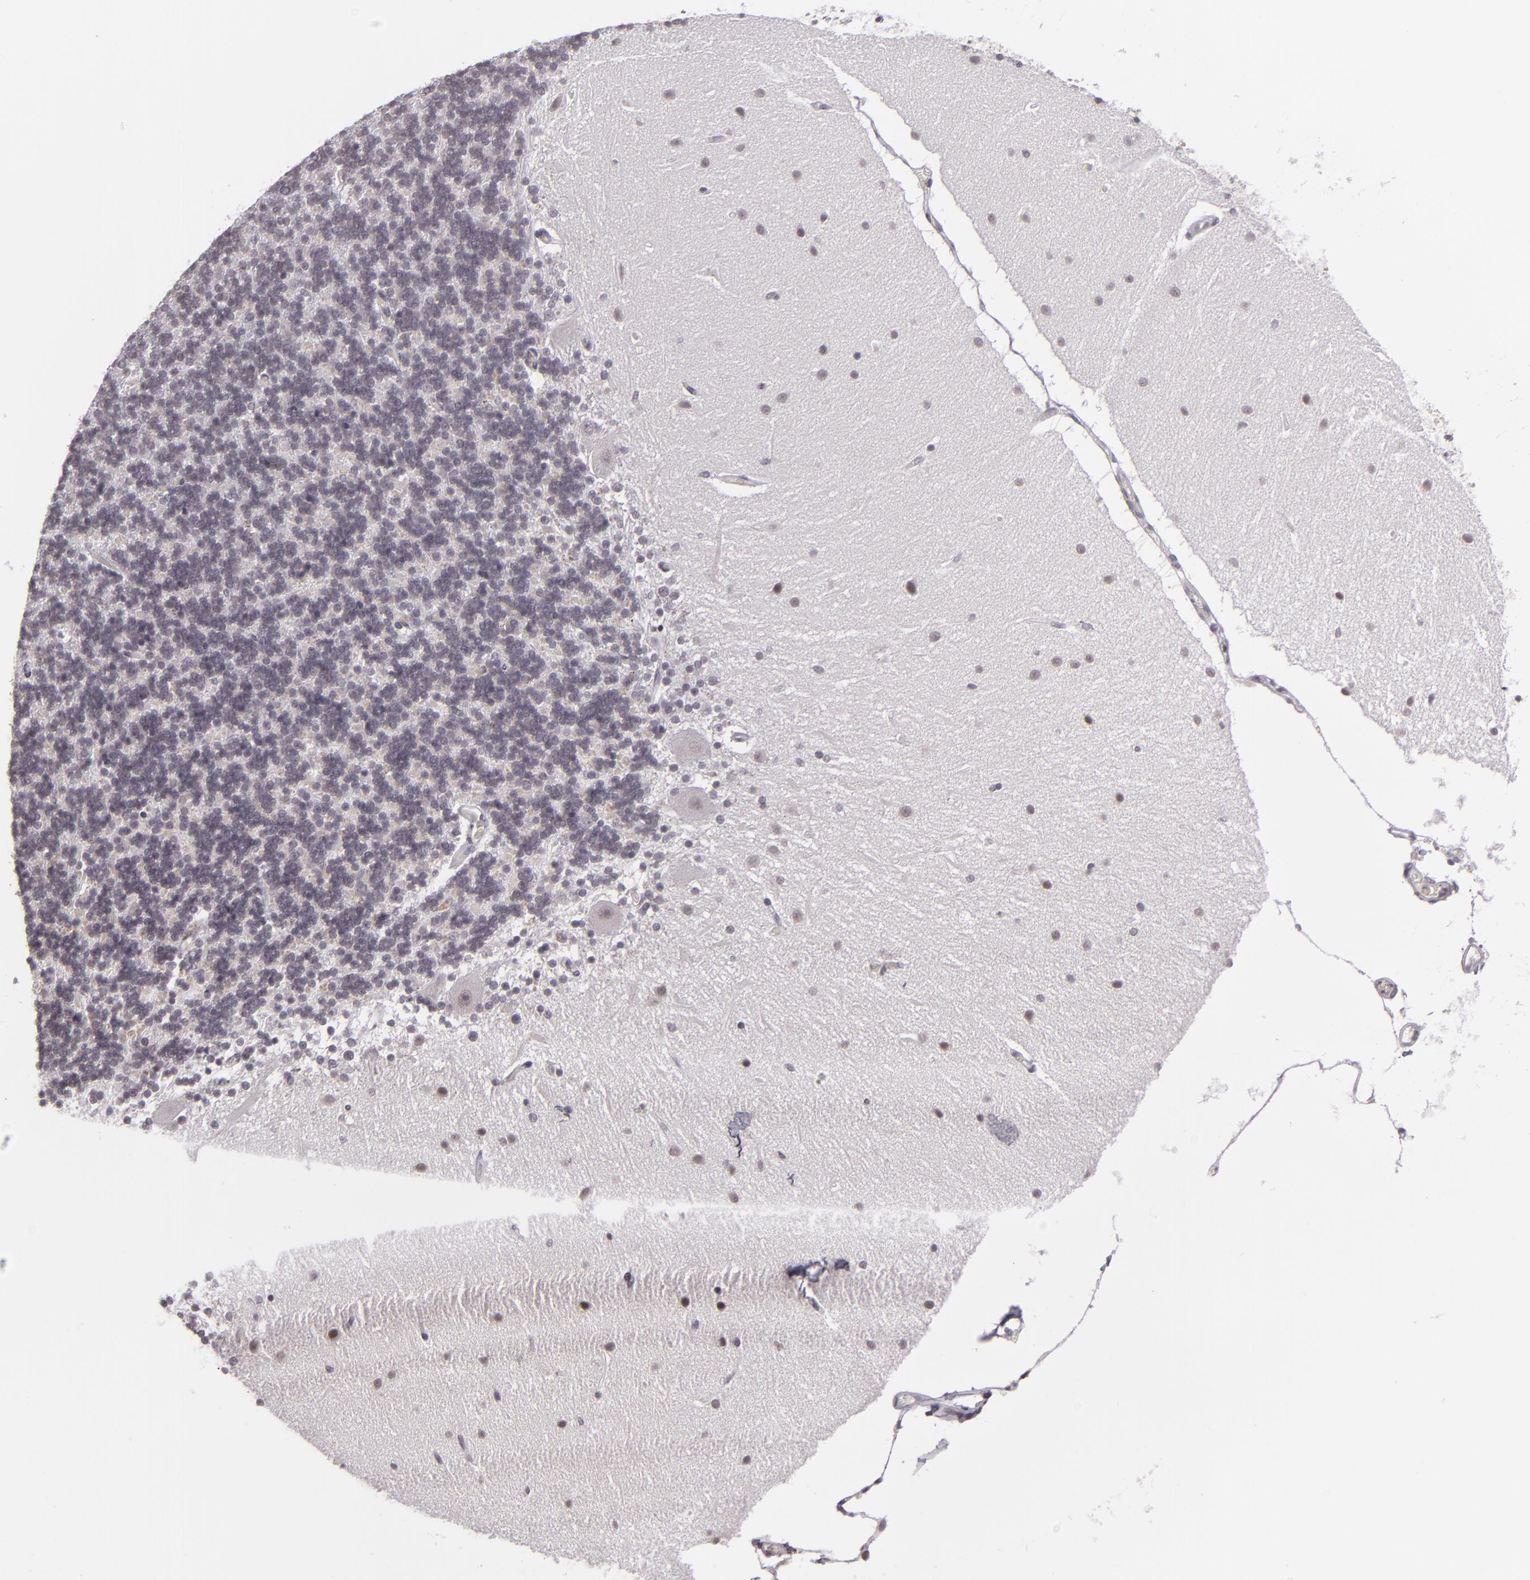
{"staining": {"intensity": "negative", "quantity": "none", "location": "none"}, "tissue": "cerebellum", "cell_type": "Cells in granular layer", "image_type": "normal", "snomed": [{"axis": "morphology", "description": "Normal tissue, NOS"}, {"axis": "topography", "description": "Cerebellum"}], "caption": "High power microscopy histopathology image of an immunohistochemistry micrograph of unremarkable cerebellum, revealing no significant expression in cells in granular layer.", "gene": "ZNF205", "patient": {"sex": "female", "age": 54}}